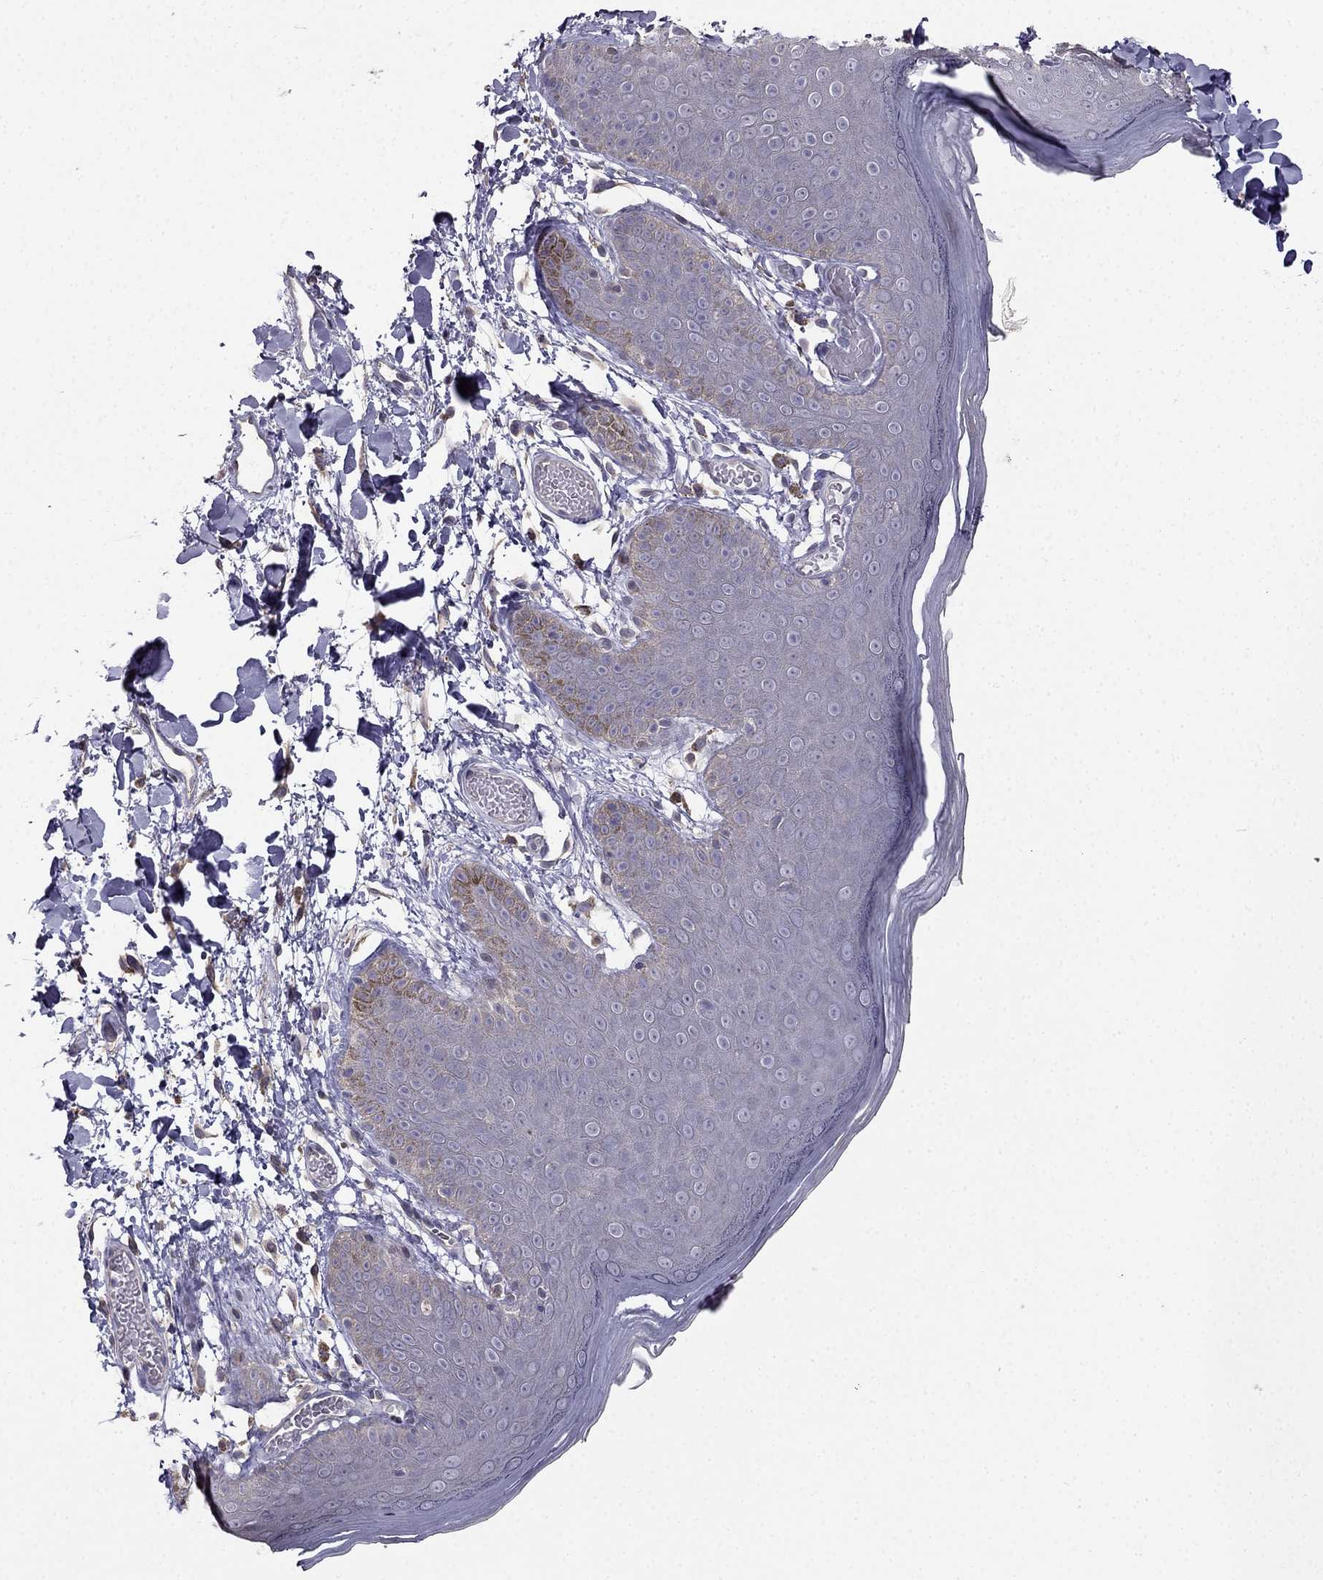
{"staining": {"intensity": "negative", "quantity": "none", "location": "none"}, "tissue": "skin", "cell_type": "Epidermal cells", "image_type": "normal", "snomed": [{"axis": "morphology", "description": "Normal tissue, NOS"}, {"axis": "topography", "description": "Anal"}], "caption": "Immunohistochemistry (IHC) image of normal skin stained for a protein (brown), which reveals no staining in epidermal cells. Nuclei are stained in blue.", "gene": "HSFX1", "patient": {"sex": "male", "age": 53}}